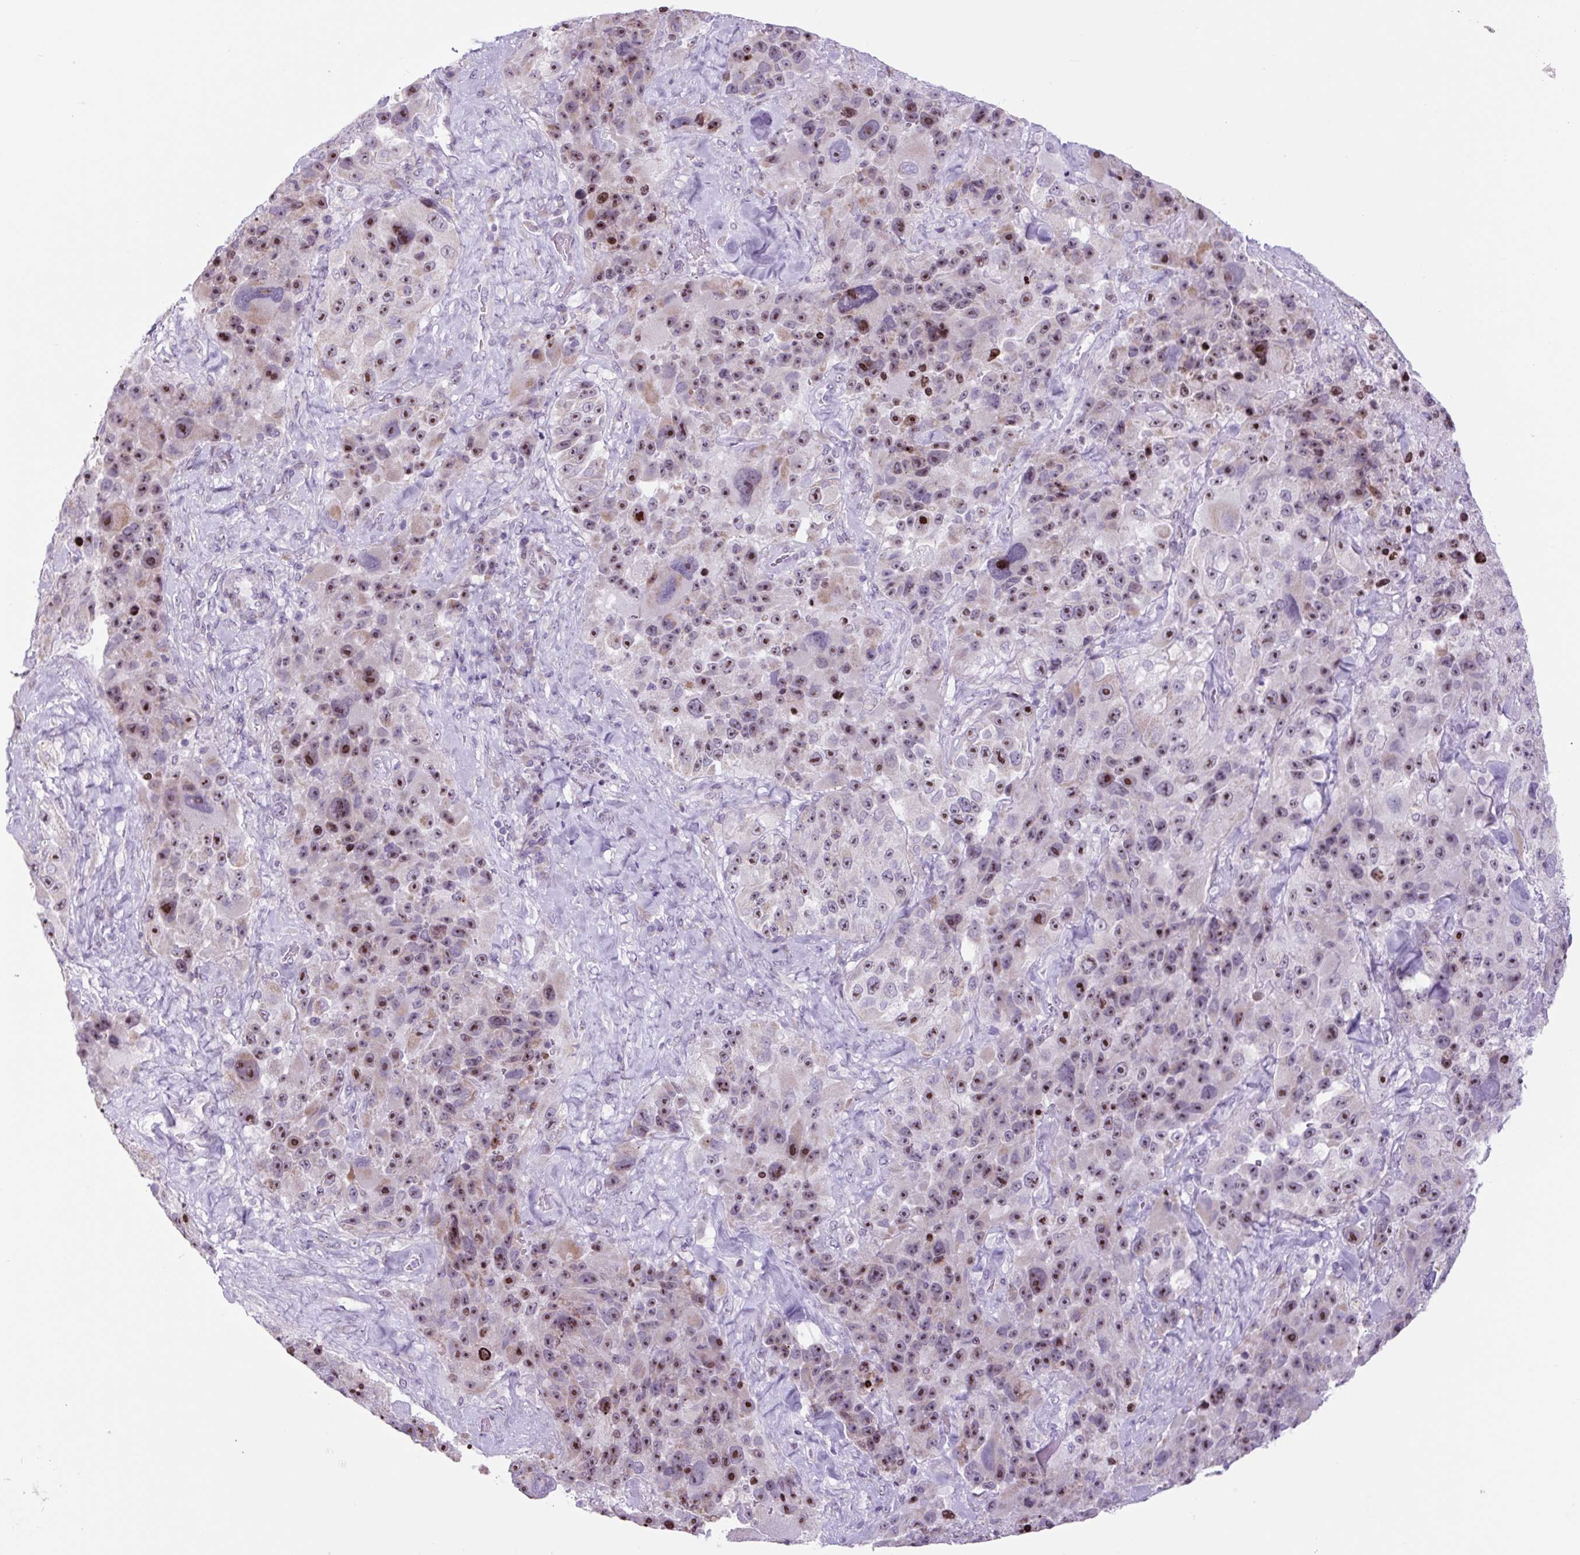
{"staining": {"intensity": "strong", "quantity": ">75%", "location": "nuclear"}, "tissue": "melanoma", "cell_type": "Tumor cells", "image_type": "cancer", "snomed": [{"axis": "morphology", "description": "Malignant melanoma, Metastatic site"}, {"axis": "topography", "description": "Lymph node"}], "caption": "Tumor cells reveal strong nuclear positivity in approximately >75% of cells in melanoma.", "gene": "RRS1", "patient": {"sex": "male", "age": 62}}